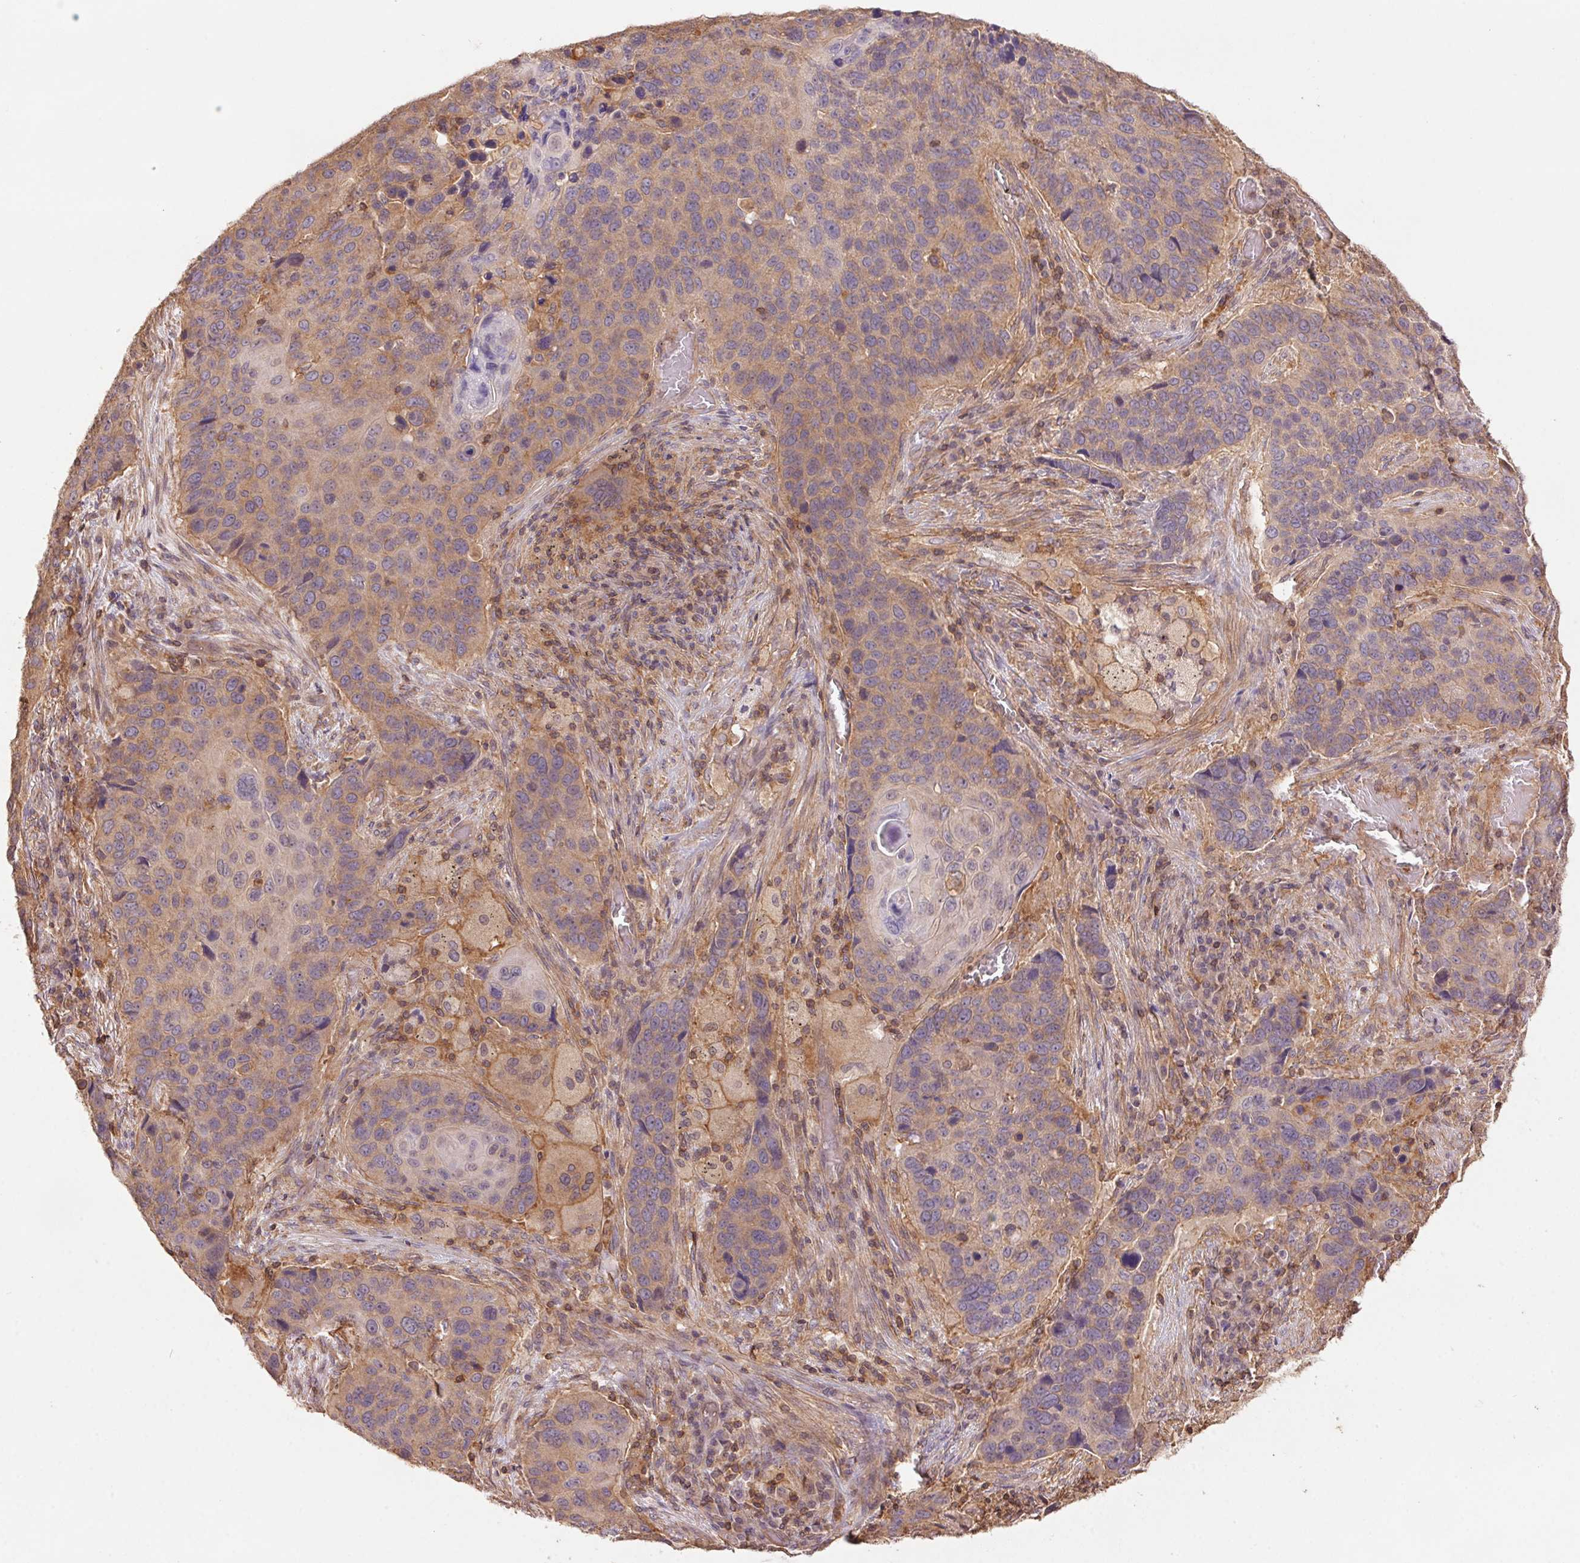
{"staining": {"intensity": "weak", "quantity": "<25%", "location": "cytoplasmic/membranous"}, "tissue": "lung cancer", "cell_type": "Tumor cells", "image_type": "cancer", "snomed": [{"axis": "morphology", "description": "Squamous cell carcinoma, NOS"}, {"axis": "topography", "description": "Lung"}], "caption": "Immunohistochemistry (IHC) of lung cancer (squamous cell carcinoma) displays no positivity in tumor cells. The staining was performed using DAB to visualize the protein expression in brown, while the nuclei were stained in blue with hematoxylin (Magnification: 20x).", "gene": "TUBA3D", "patient": {"sex": "male", "age": 68}}